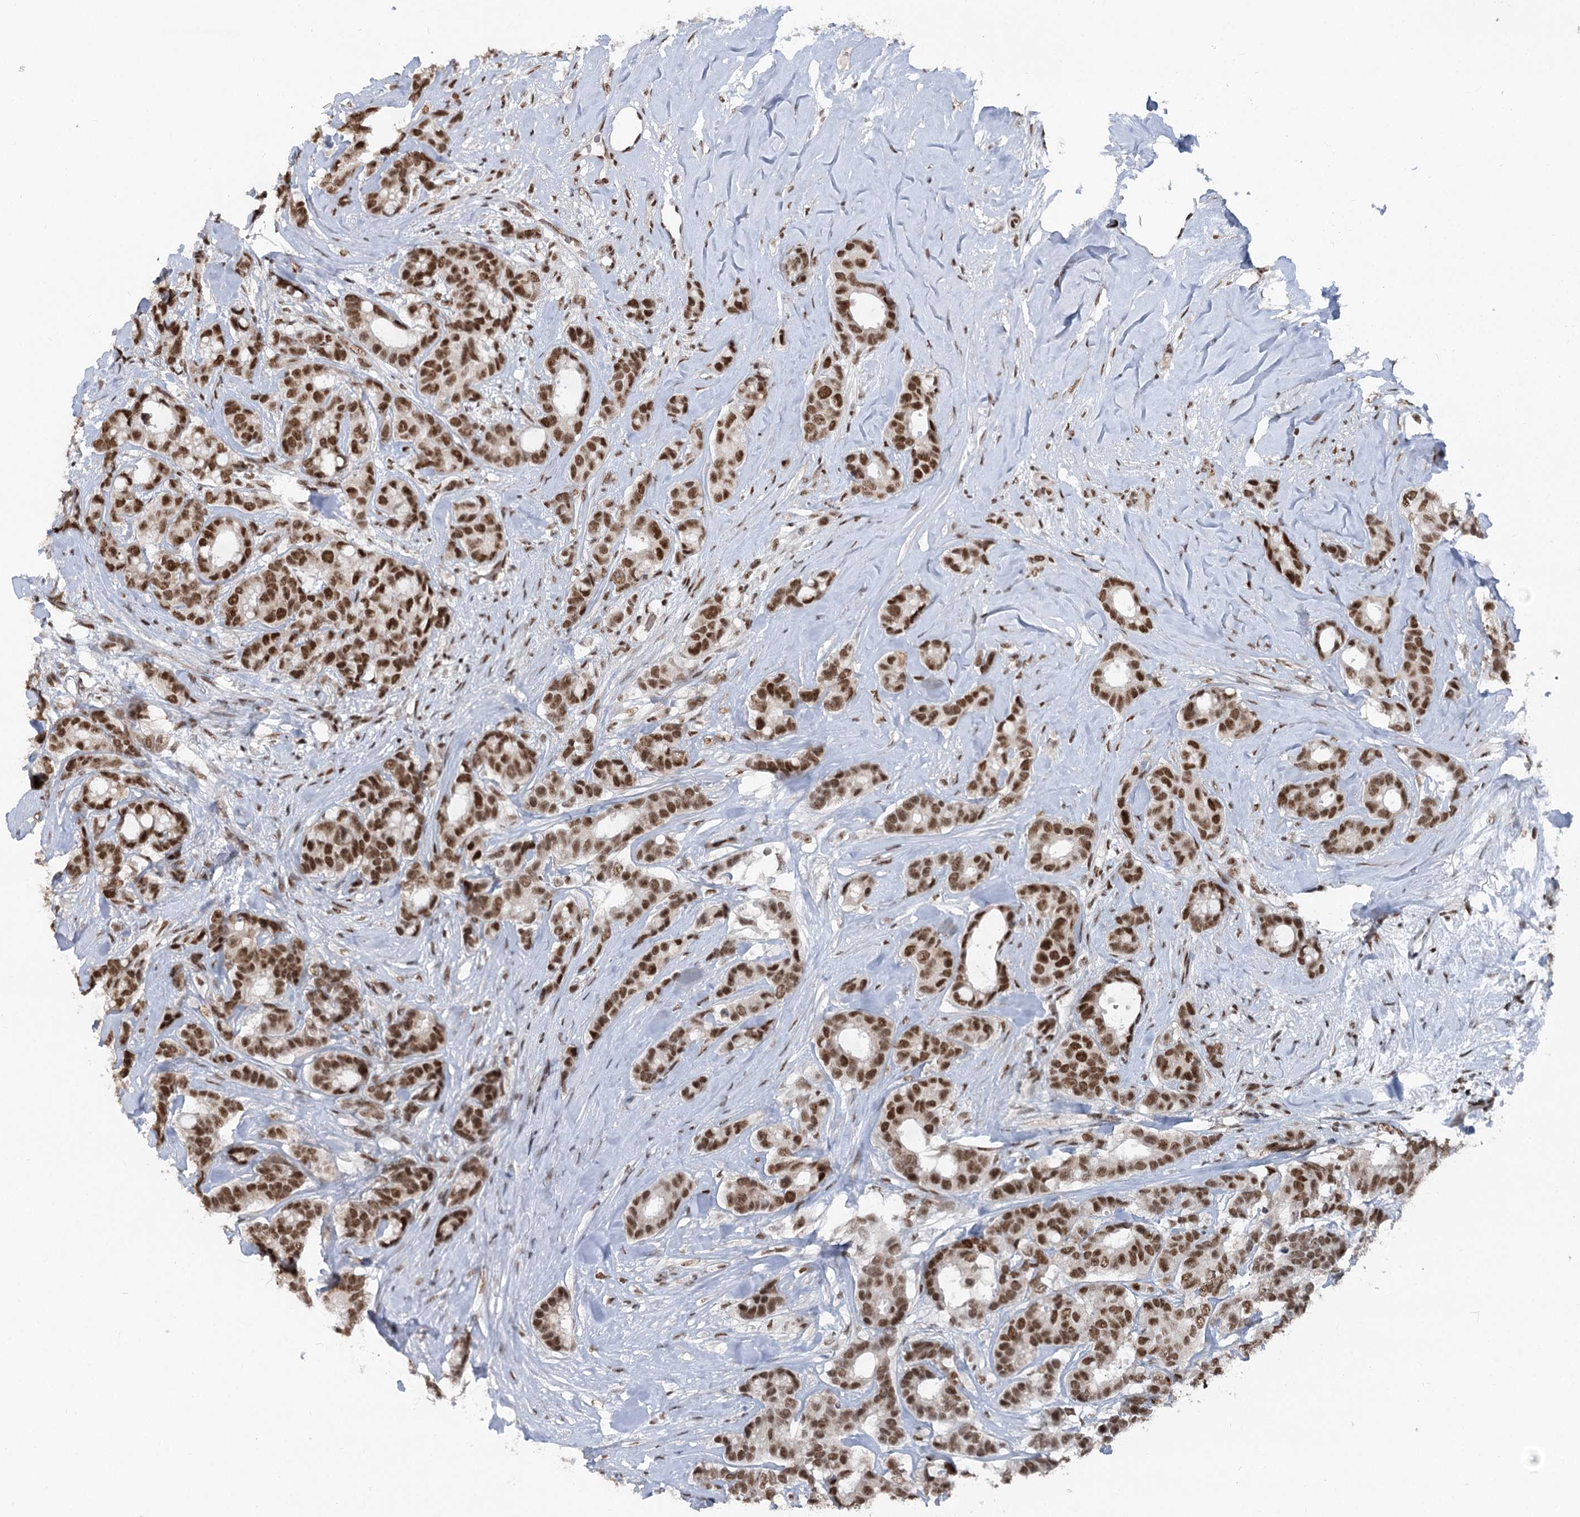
{"staining": {"intensity": "strong", "quantity": ">75%", "location": "nuclear"}, "tissue": "breast cancer", "cell_type": "Tumor cells", "image_type": "cancer", "snomed": [{"axis": "morphology", "description": "Duct carcinoma"}, {"axis": "topography", "description": "Breast"}], "caption": "Strong nuclear positivity is seen in approximately >75% of tumor cells in breast cancer (infiltrating ductal carcinoma).", "gene": "CGGBP1", "patient": {"sex": "female", "age": 87}}